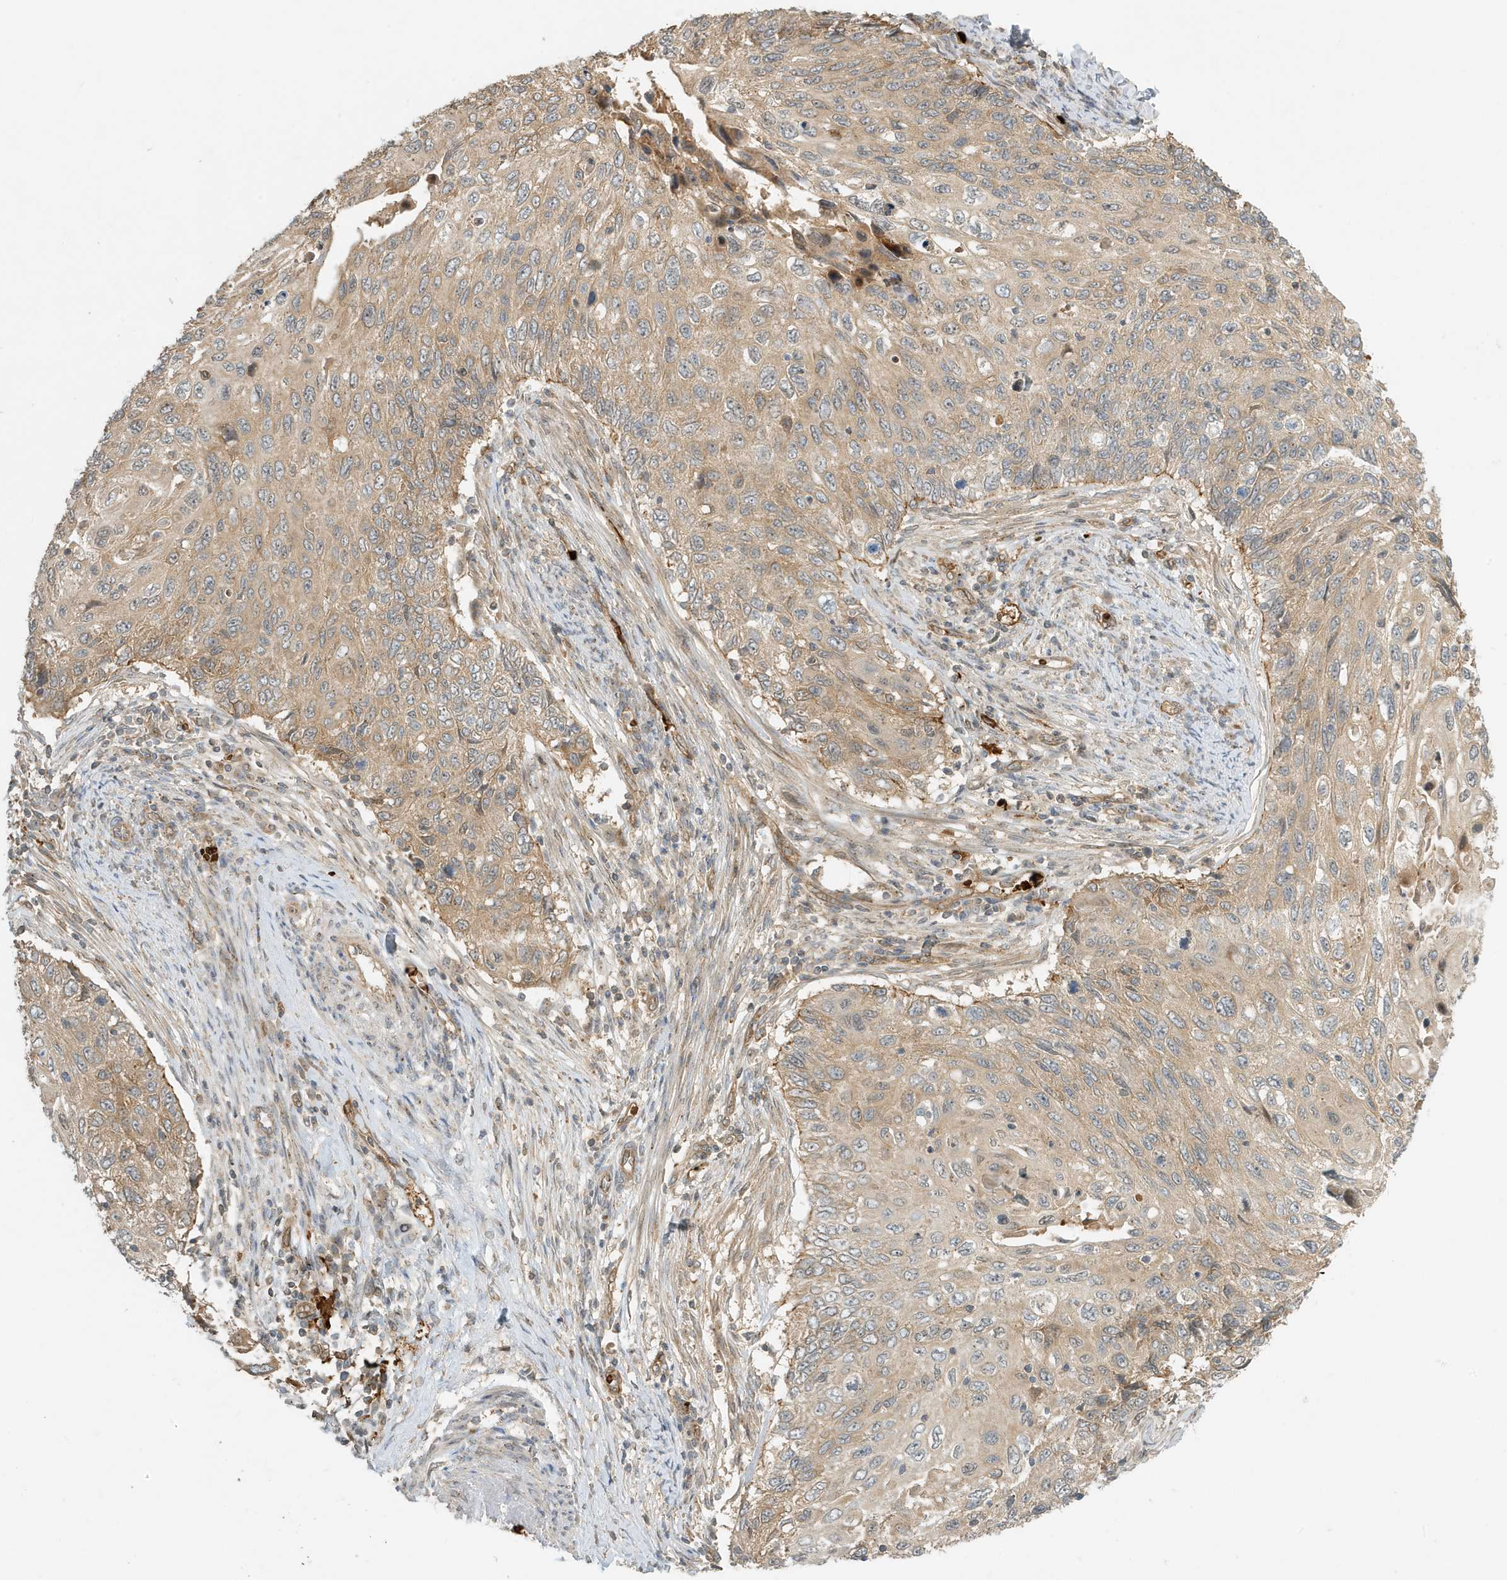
{"staining": {"intensity": "weak", "quantity": "25%-75%", "location": "cytoplasmic/membranous"}, "tissue": "cervical cancer", "cell_type": "Tumor cells", "image_type": "cancer", "snomed": [{"axis": "morphology", "description": "Squamous cell carcinoma, NOS"}, {"axis": "topography", "description": "Cervix"}], "caption": "Weak cytoplasmic/membranous expression is identified in about 25%-75% of tumor cells in cervical squamous cell carcinoma.", "gene": "FYCO1", "patient": {"sex": "female", "age": 70}}